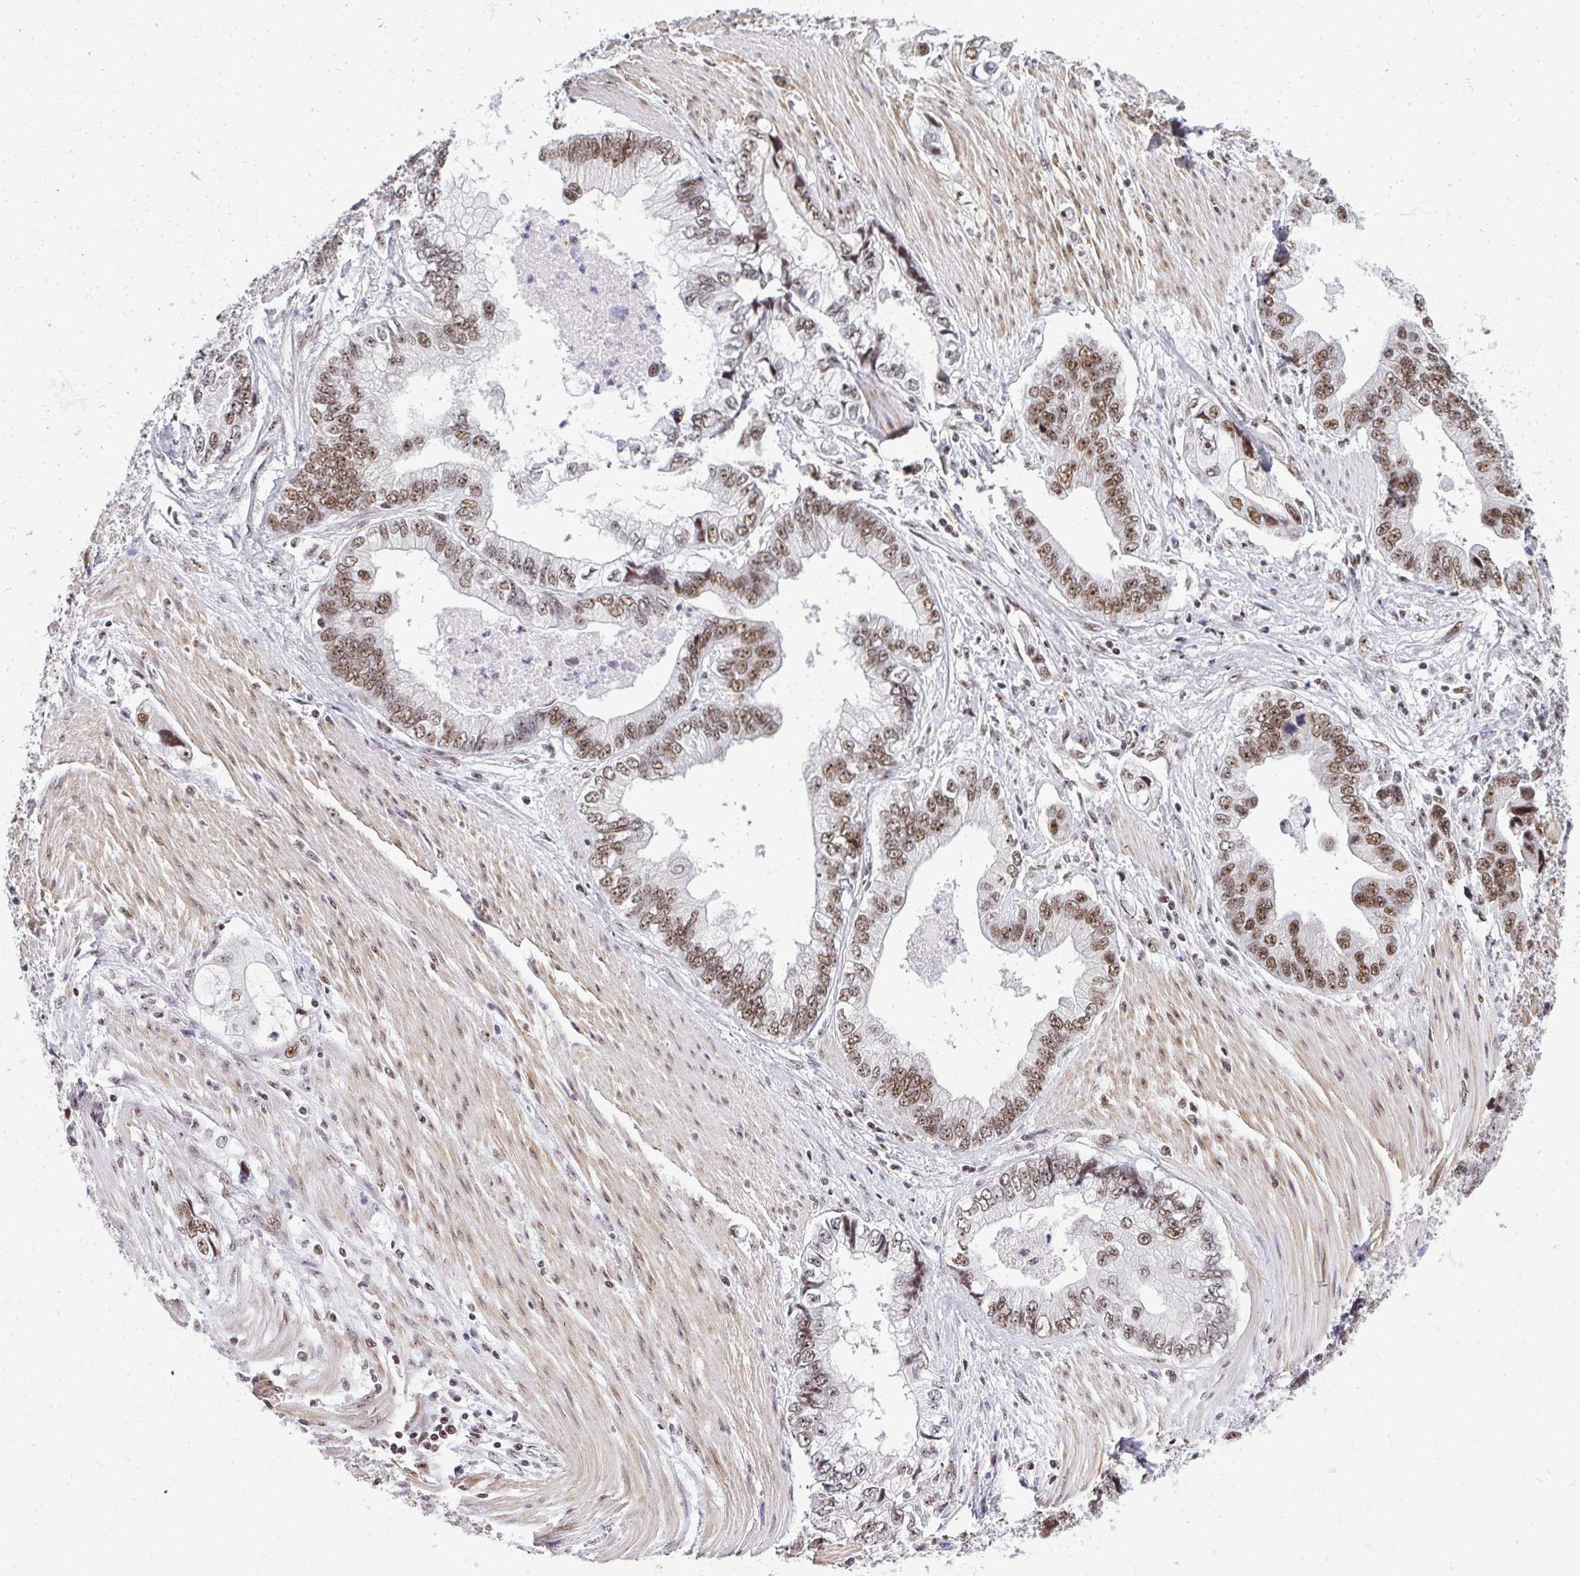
{"staining": {"intensity": "moderate", "quantity": ">75%", "location": "nuclear"}, "tissue": "stomach cancer", "cell_type": "Tumor cells", "image_type": "cancer", "snomed": [{"axis": "morphology", "description": "Adenocarcinoma, NOS"}, {"axis": "topography", "description": "Pancreas"}, {"axis": "topography", "description": "Stomach, upper"}], "caption": "Immunohistochemistry (DAB) staining of human stomach cancer (adenocarcinoma) reveals moderate nuclear protein staining in approximately >75% of tumor cells.", "gene": "SIRT7", "patient": {"sex": "male", "age": 77}}